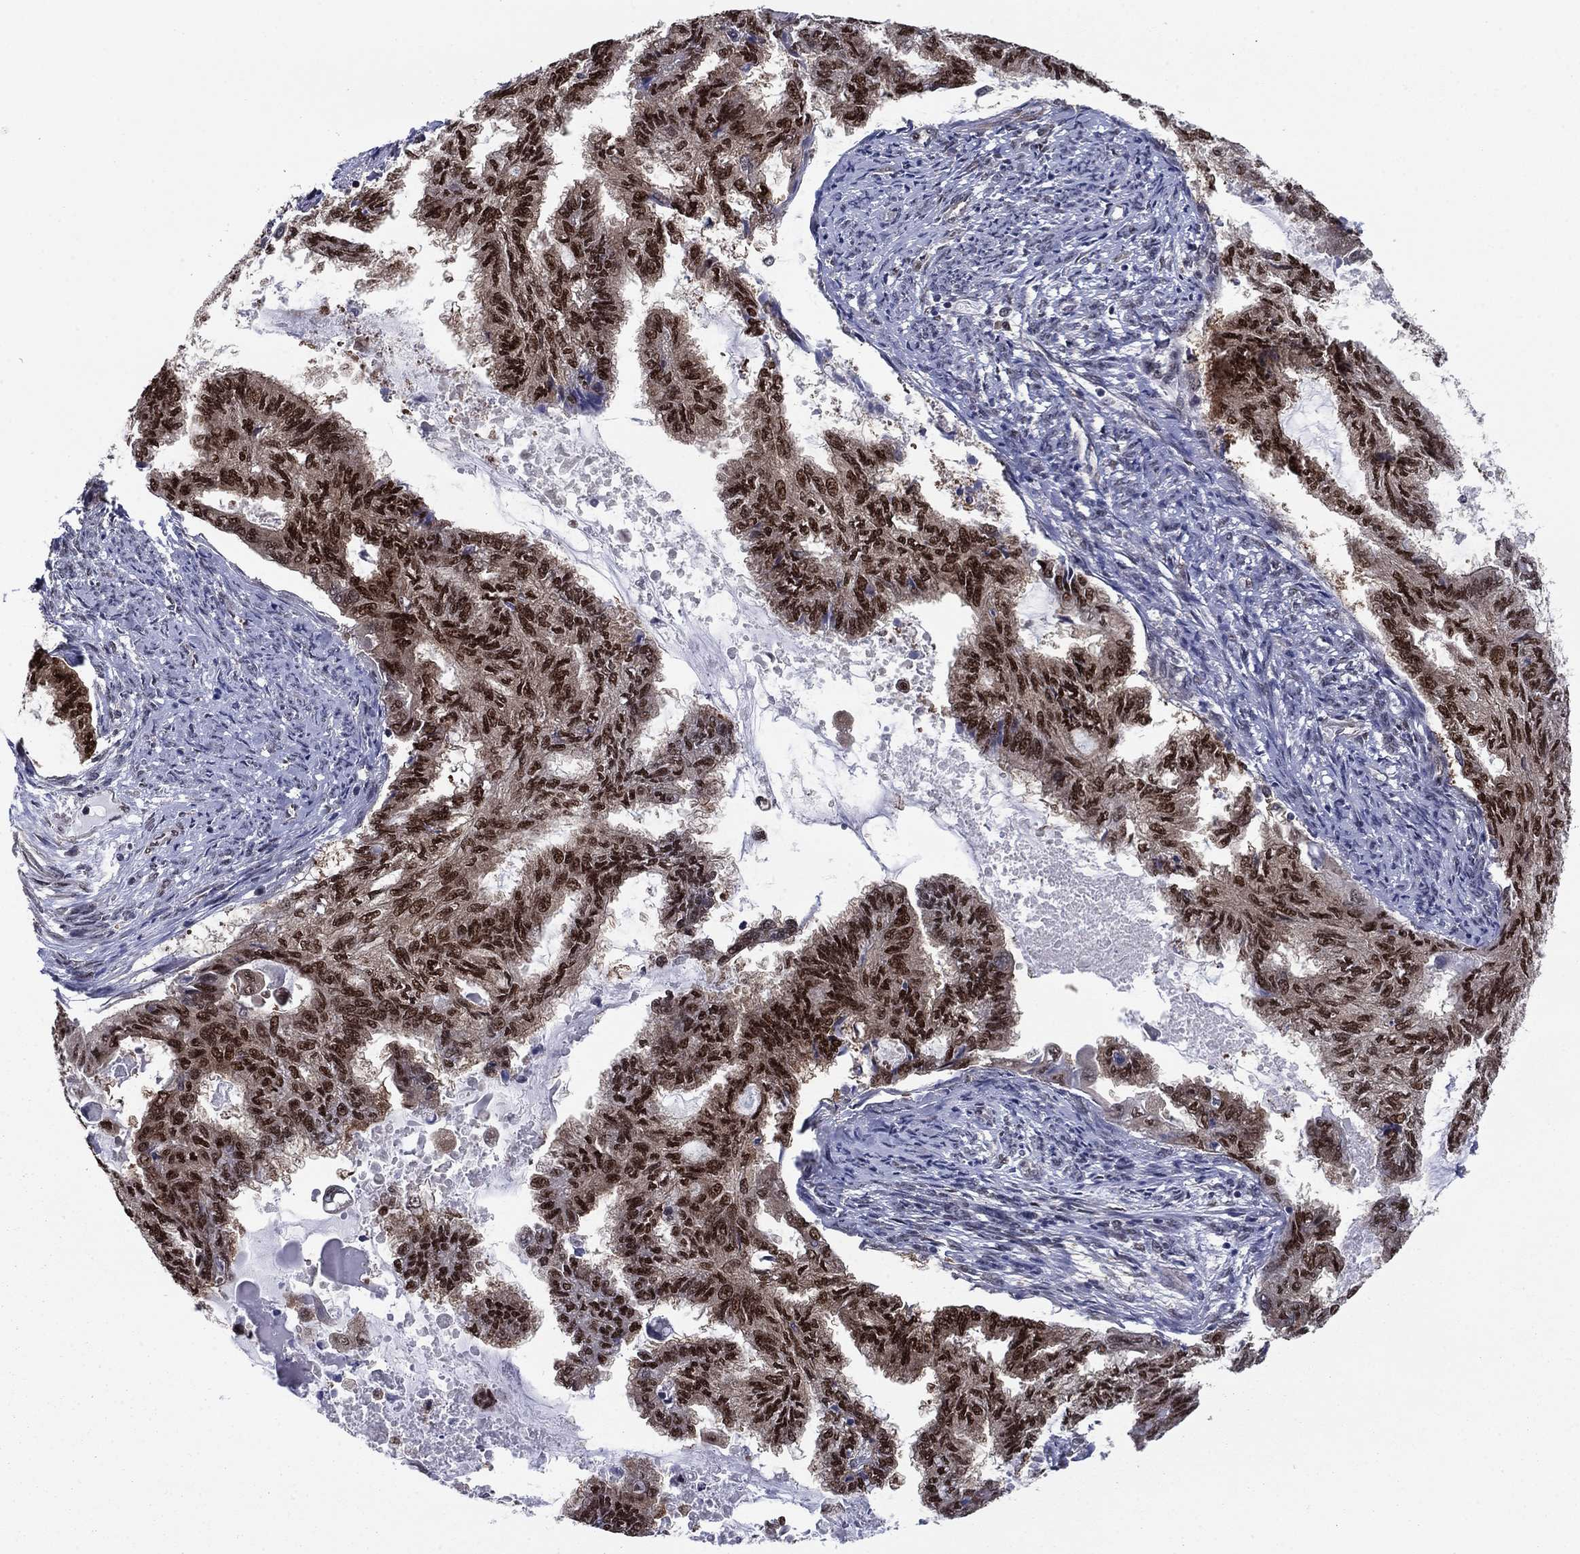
{"staining": {"intensity": "strong", "quantity": ">75%", "location": "cytoplasmic/membranous,nuclear"}, "tissue": "endometrial cancer", "cell_type": "Tumor cells", "image_type": "cancer", "snomed": [{"axis": "morphology", "description": "Adenocarcinoma, NOS"}, {"axis": "topography", "description": "Endometrium"}], "caption": "About >75% of tumor cells in endometrial adenocarcinoma display strong cytoplasmic/membranous and nuclear protein expression as visualized by brown immunohistochemical staining.", "gene": "FKBP4", "patient": {"sex": "female", "age": 86}}